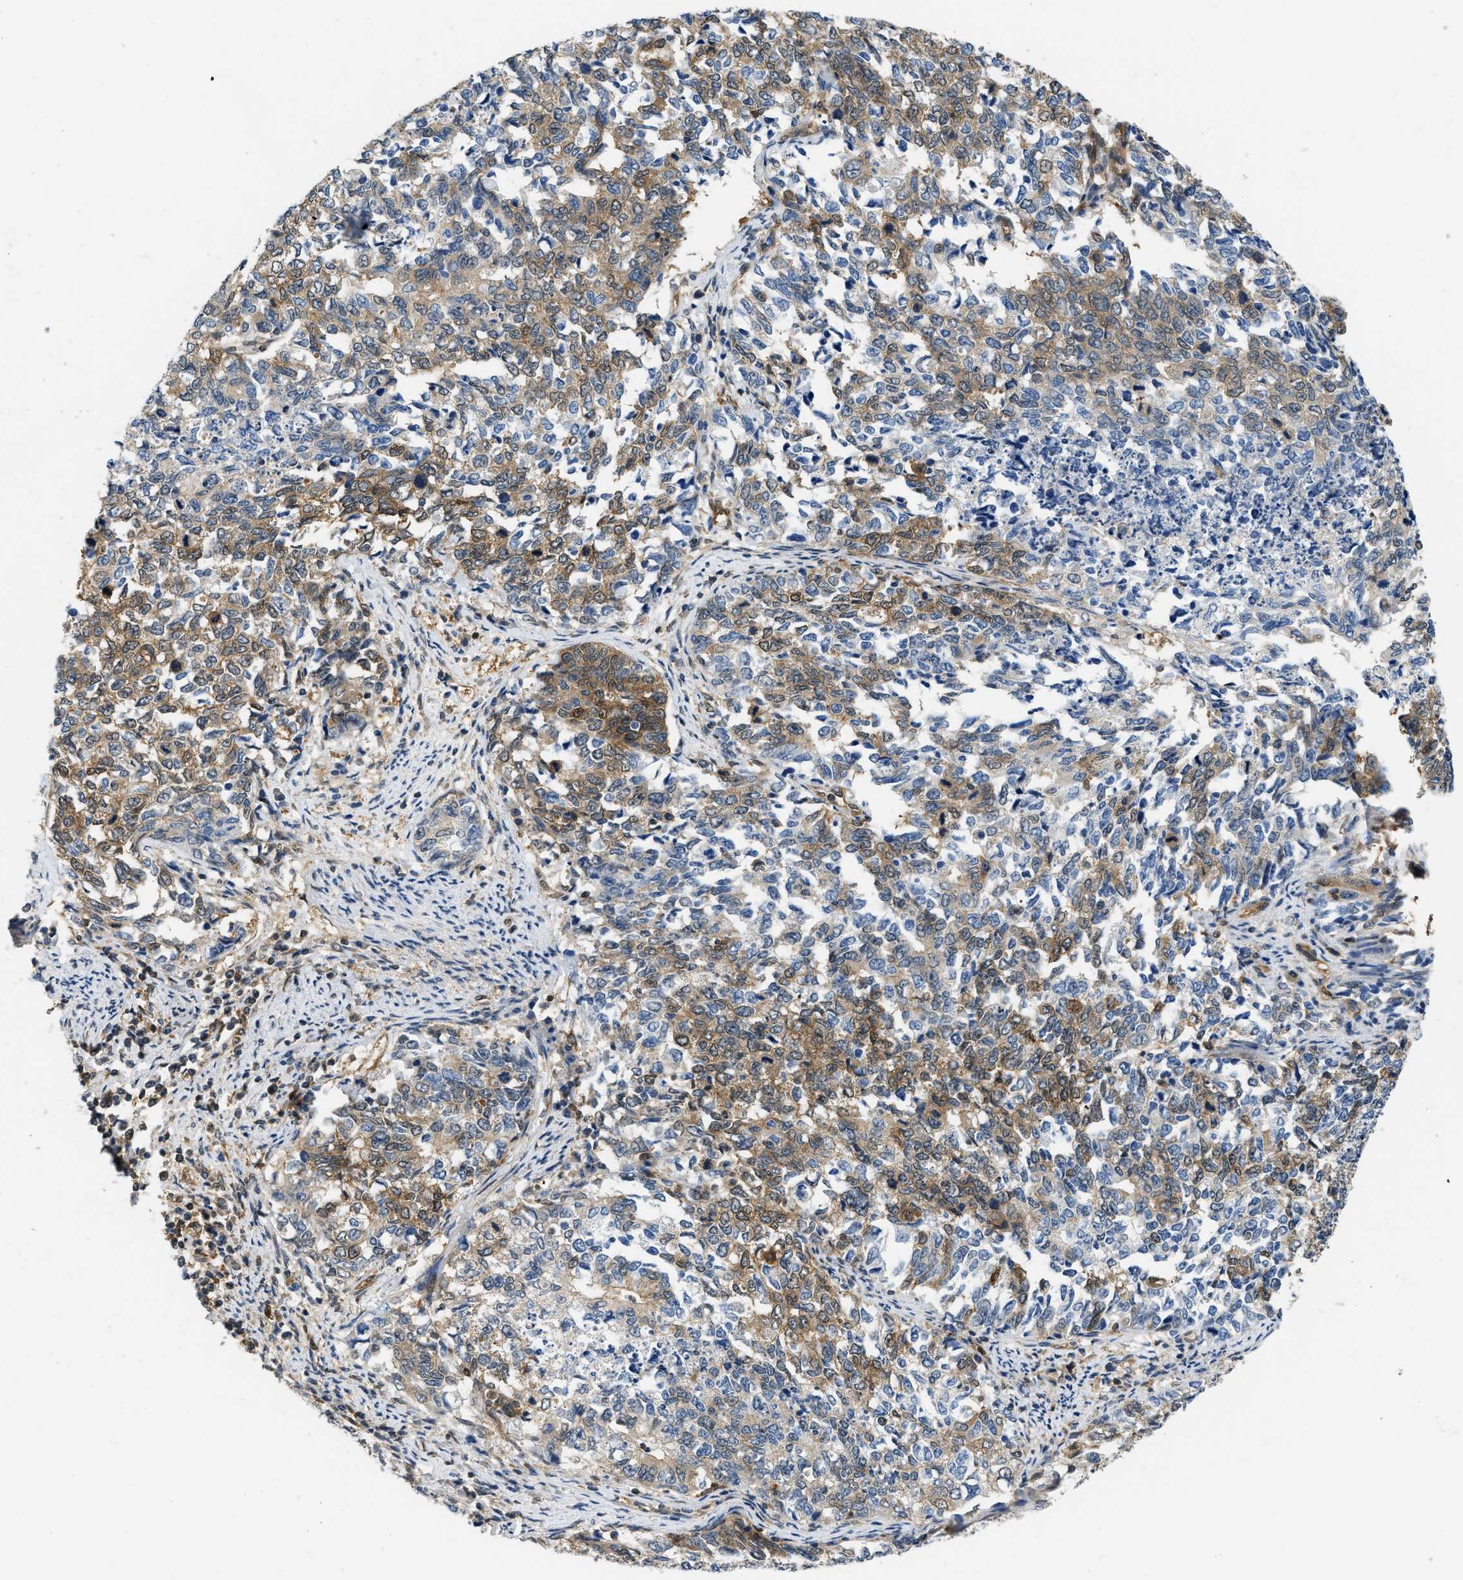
{"staining": {"intensity": "moderate", "quantity": ">75%", "location": "cytoplasmic/membranous"}, "tissue": "cervical cancer", "cell_type": "Tumor cells", "image_type": "cancer", "snomed": [{"axis": "morphology", "description": "Squamous cell carcinoma, NOS"}, {"axis": "topography", "description": "Cervix"}], "caption": "Protein expression analysis of human cervical cancer (squamous cell carcinoma) reveals moderate cytoplasmic/membranous expression in about >75% of tumor cells.", "gene": "EIF4EBP2", "patient": {"sex": "female", "age": 63}}